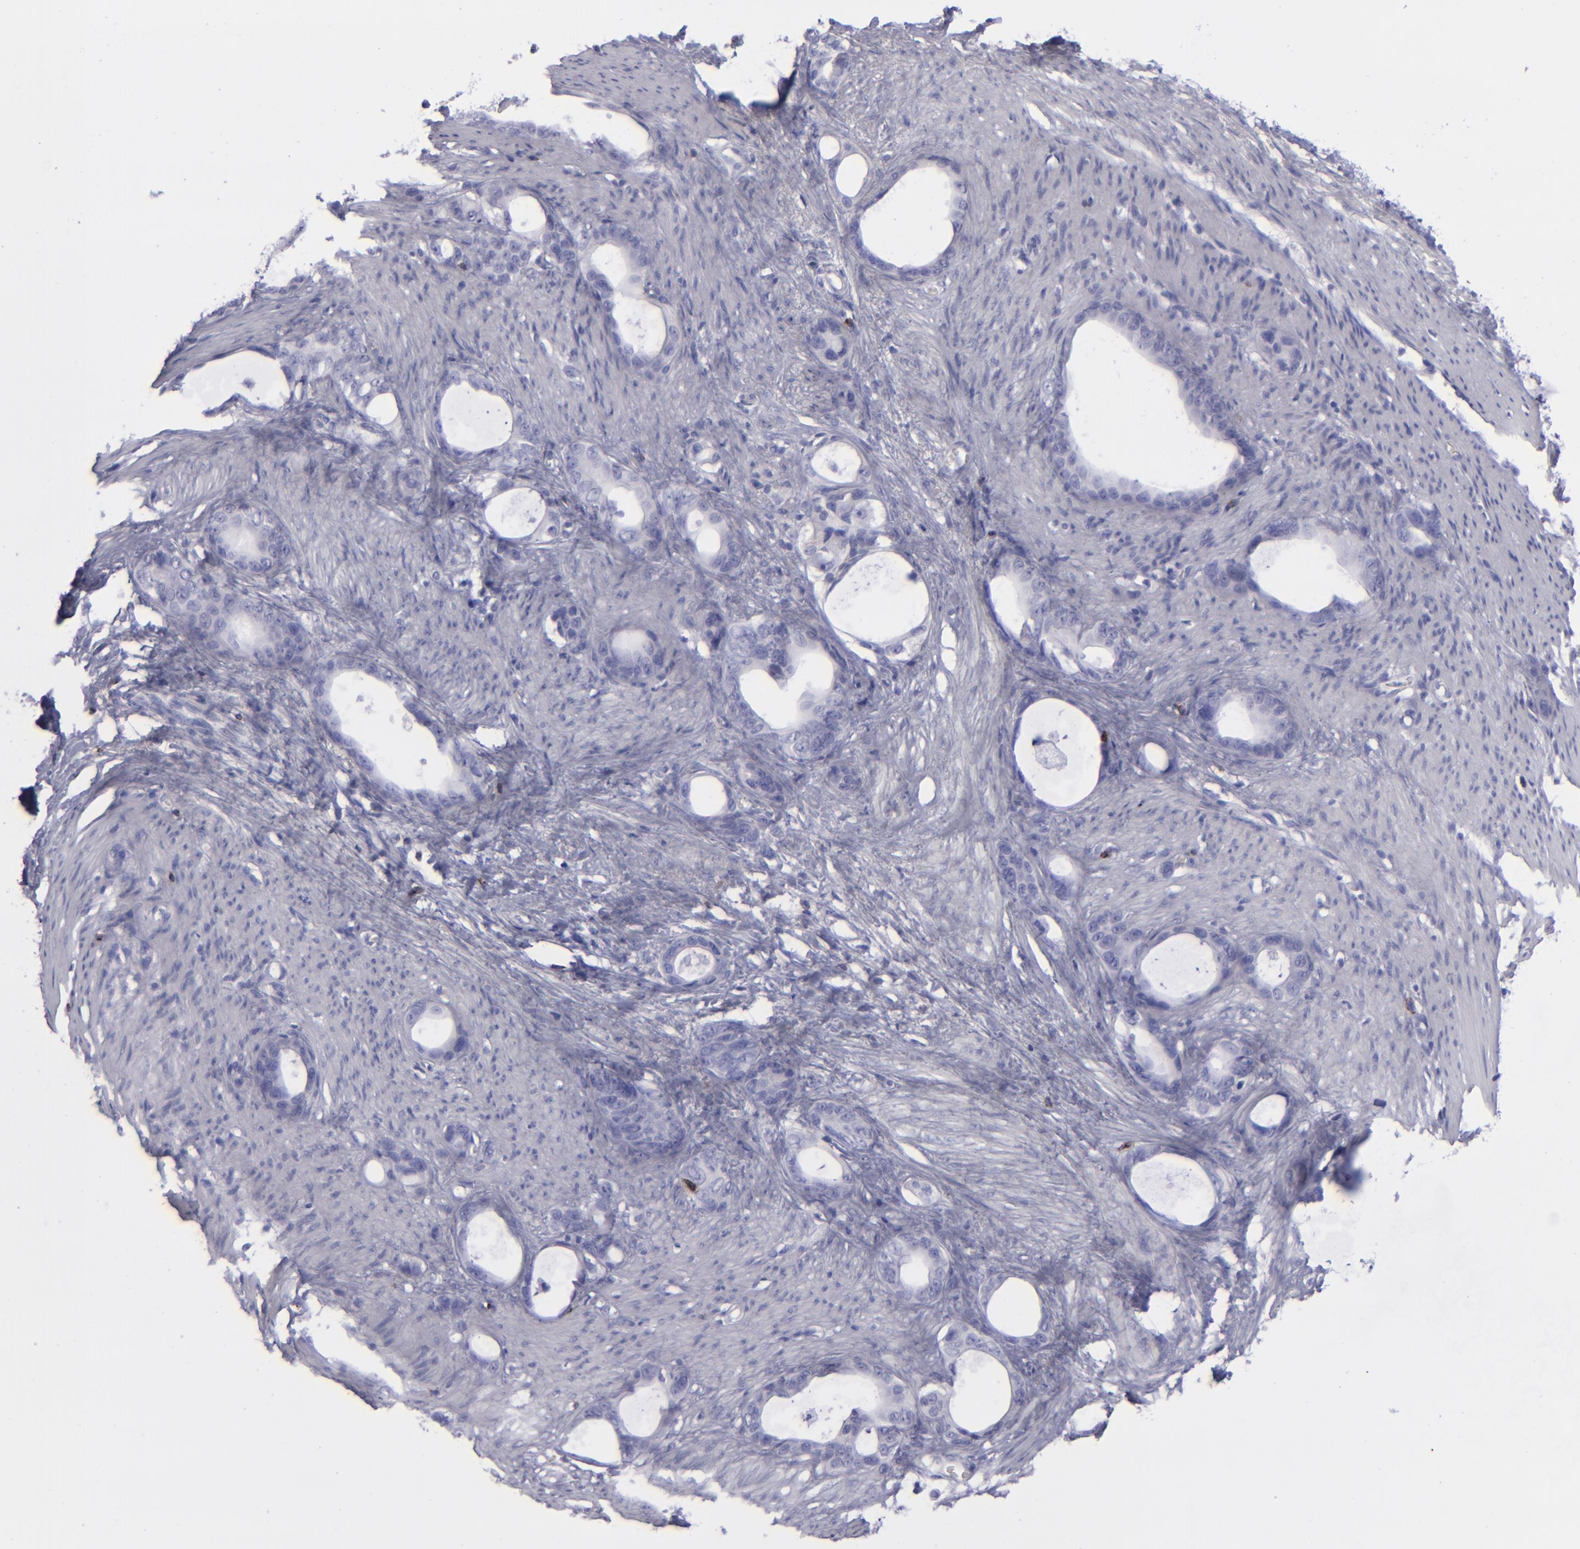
{"staining": {"intensity": "negative", "quantity": "none", "location": "none"}, "tissue": "stomach cancer", "cell_type": "Tumor cells", "image_type": "cancer", "snomed": [{"axis": "morphology", "description": "Adenocarcinoma, NOS"}, {"axis": "topography", "description": "Stomach"}], "caption": "DAB immunohistochemical staining of stomach cancer demonstrates no significant positivity in tumor cells.", "gene": "CD2", "patient": {"sex": "female", "age": 75}}